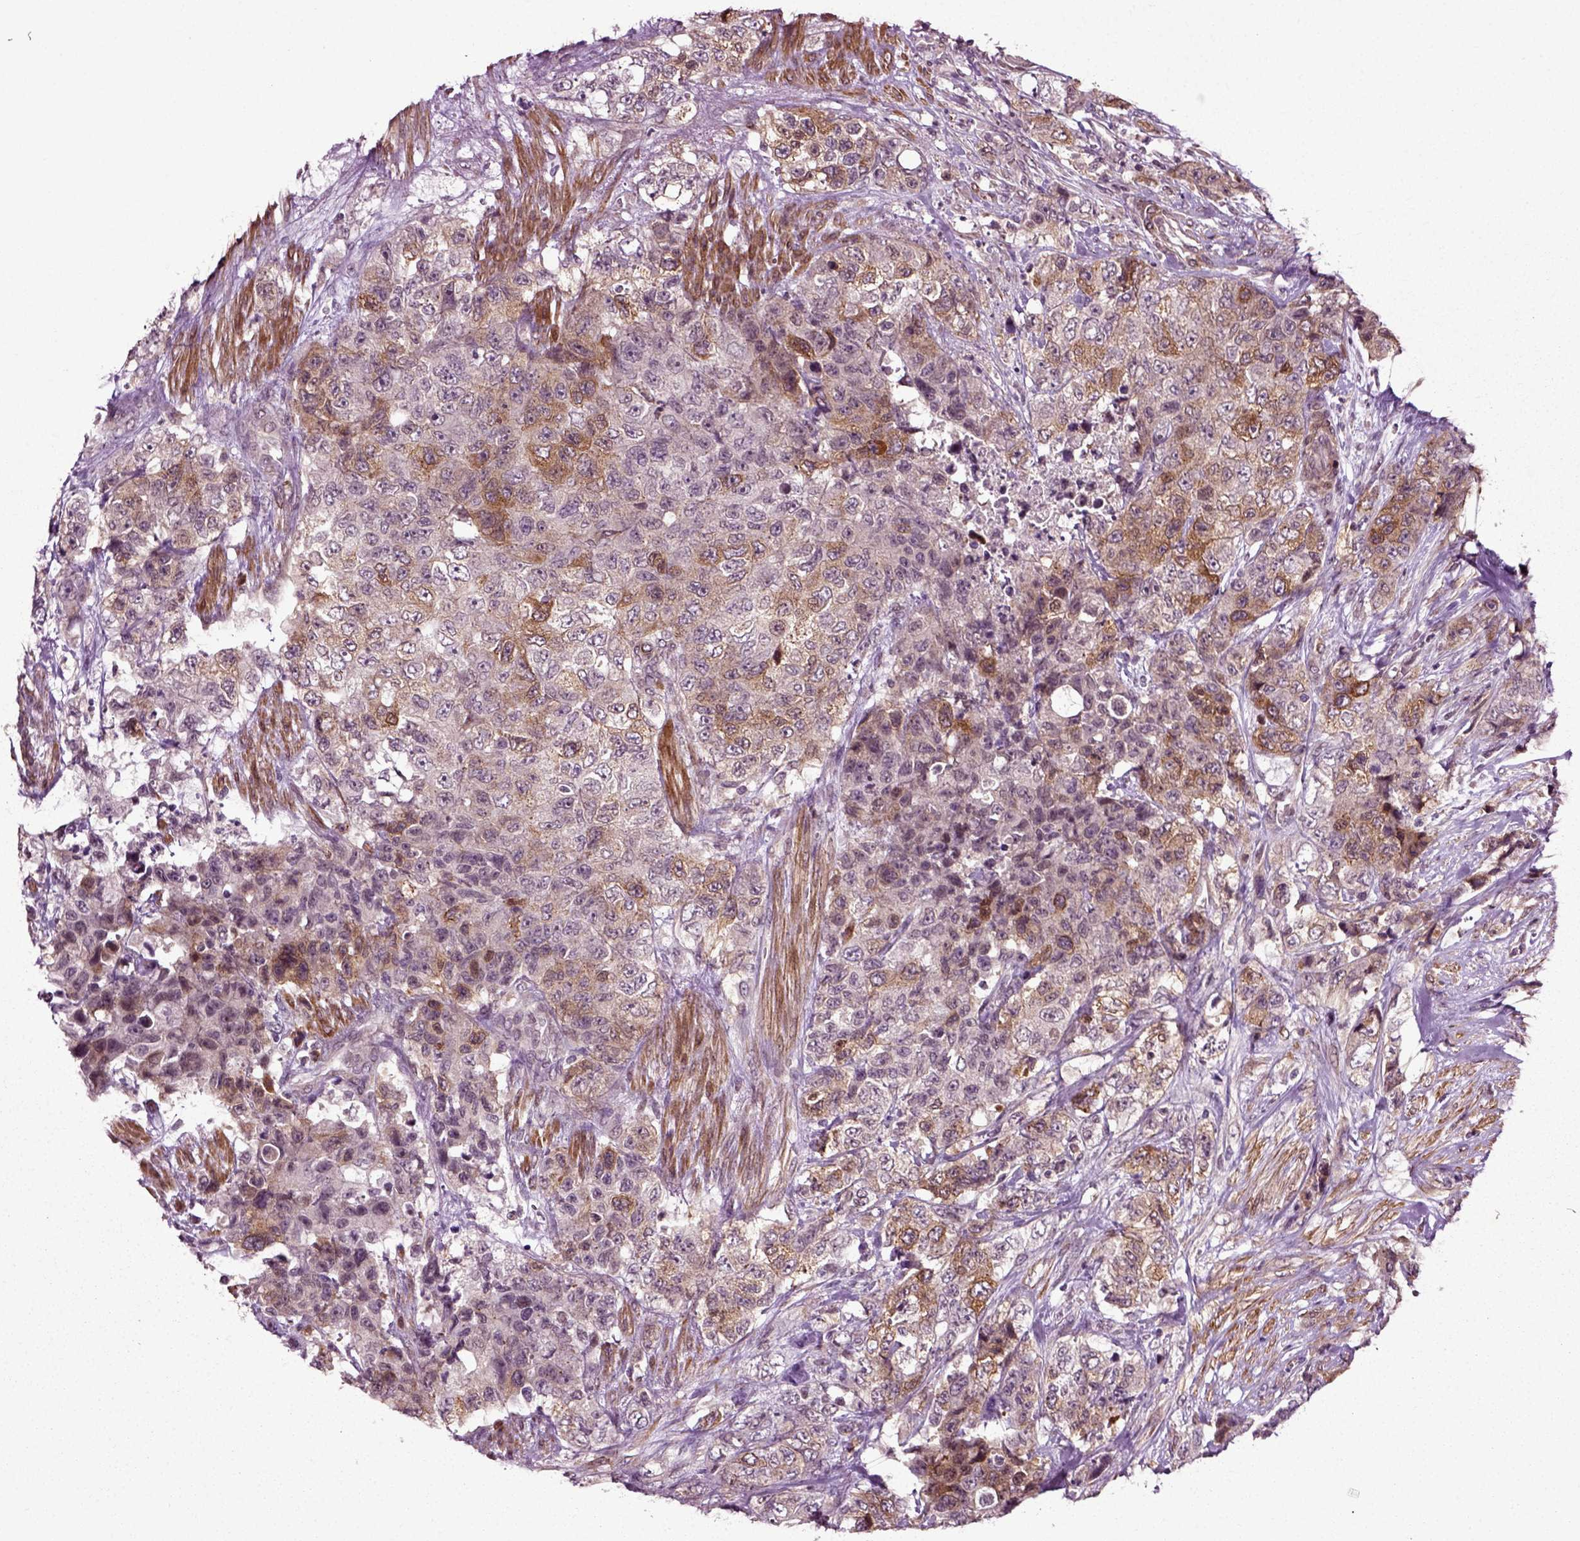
{"staining": {"intensity": "moderate", "quantity": "<25%", "location": "cytoplasmic/membranous"}, "tissue": "urothelial cancer", "cell_type": "Tumor cells", "image_type": "cancer", "snomed": [{"axis": "morphology", "description": "Urothelial carcinoma, High grade"}, {"axis": "topography", "description": "Urinary bladder"}], "caption": "Moderate cytoplasmic/membranous positivity is seen in about <25% of tumor cells in urothelial cancer.", "gene": "KNSTRN", "patient": {"sex": "female", "age": 78}}